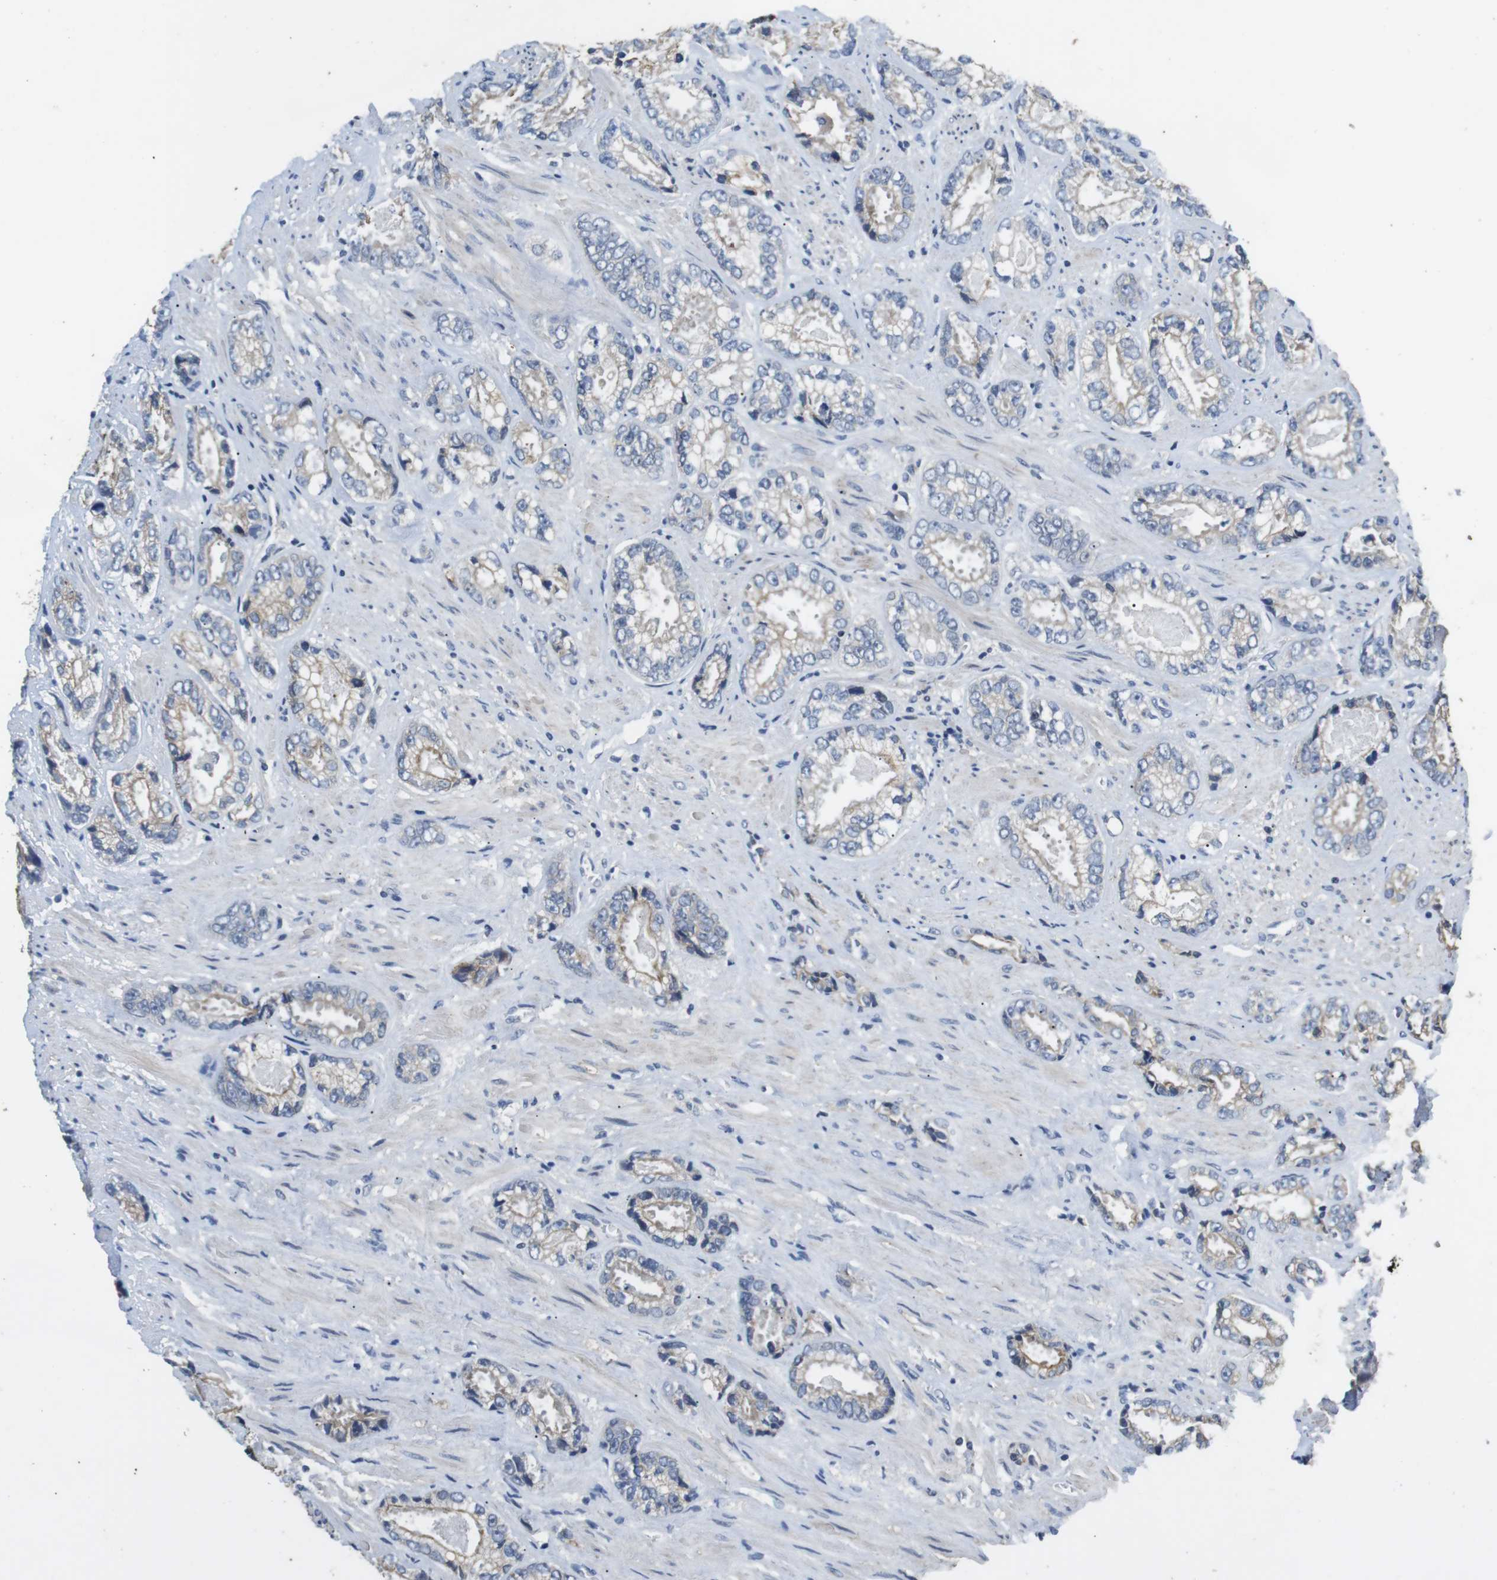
{"staining": {"intensity": "weak", "quantity": "25%-75%", "location": "cytoplasmic/membranous"}, "tissue": "prostate cancer", "cell_type": "Tumor cells", "image_type": "cancer", "snomed": [{"axis": "morphology", "description": "Adenocarcinoma, High grade"}, {"axis": "topography", "description": "Prostate"}], "caption": "High-power microscopy captured an immunohistochemistry (IHC) photomicrograph of prostate cancer, revealing weak cytoplasmic/membranous staining in about 25%-75% of tumor cells. The staining was performed using DAB (3,3'-diaminobenzidine), with brown indicating positive protein expression. Nuclei are stained blue with hematoxylin.", "gene": "ADGRL3", "patient": {"sex": "male", "age": 61}}